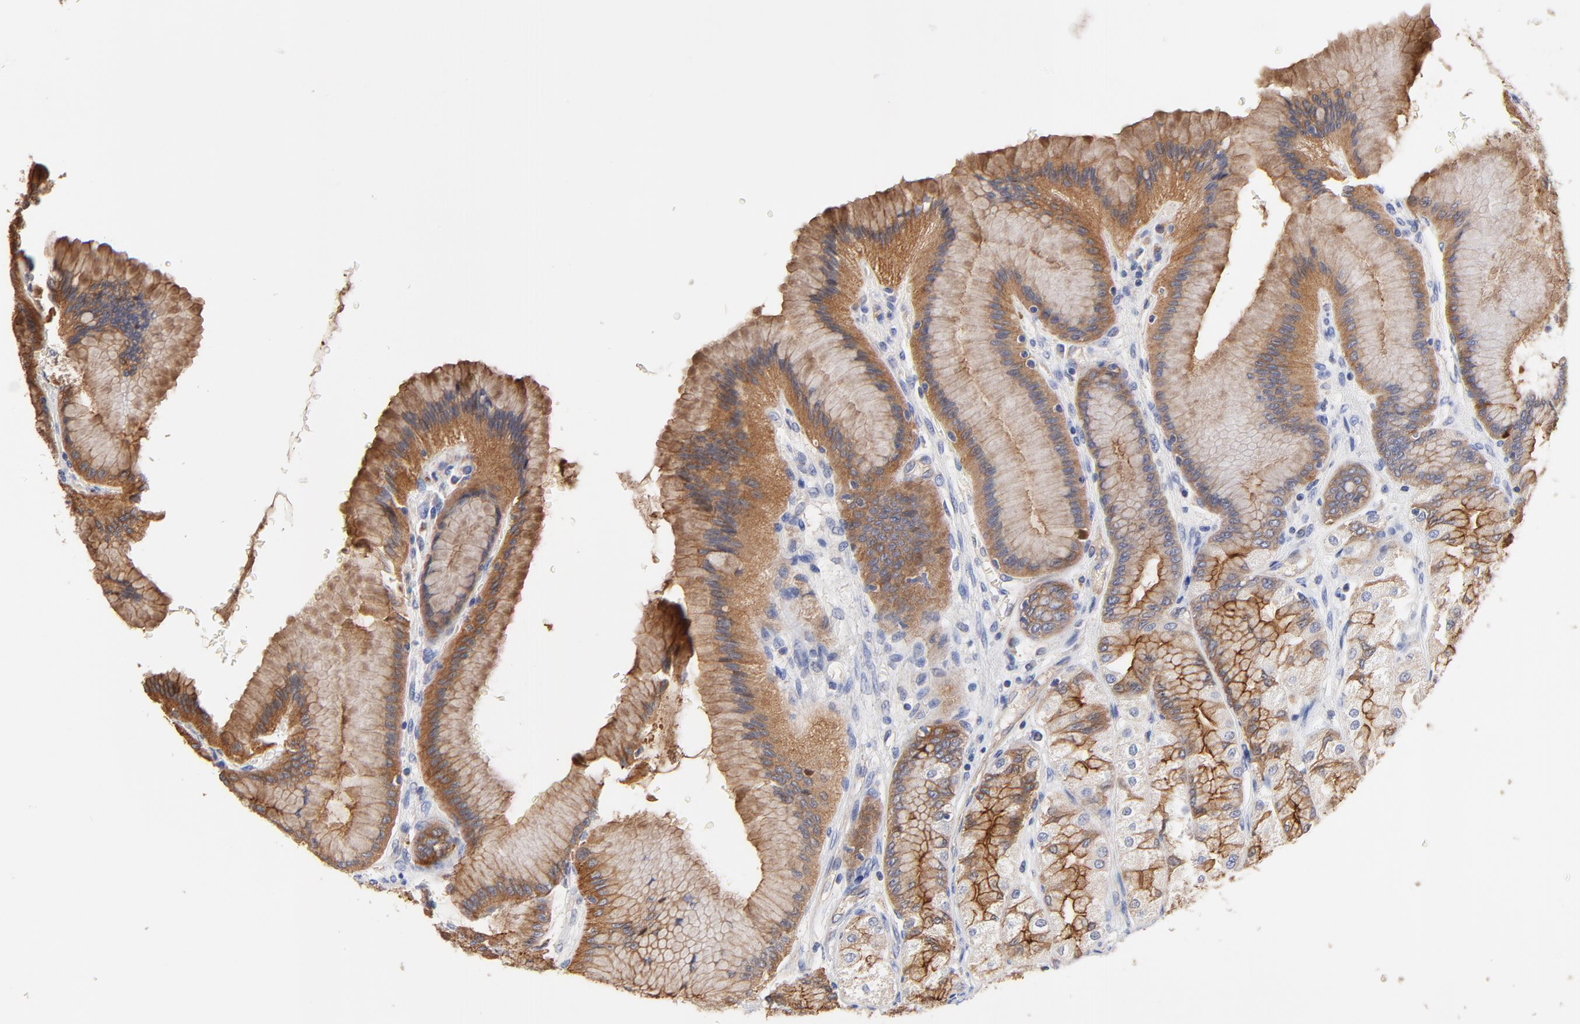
{"staining": {"intensity": "moderate", "quantity": ">75%", "location": "cytoplasmic/membranous"}, "tissue": "stomach", "cell_type": "Glandular cells", "image_type": "normal", "snomed": [{"axis": "morphology", "description": "Normal tissue, NOS"}, {"axis": "morphology", "description": "Adenocarcinoma, NOS"}, {"axis": "topography", "description": "Stomach"}, {"axis": "topography", "description": "Stomach, lower"}], "caption": "A high-resolution histopathology image shows immunohistochemistry (IHC) staining of normal stomach, which demonstrates moderate cytoplasmic/membranous positivity in approximately >75% of glandular cells.", "gene": "FBXL2", "patient": {"sex": "female", "age": 65}}